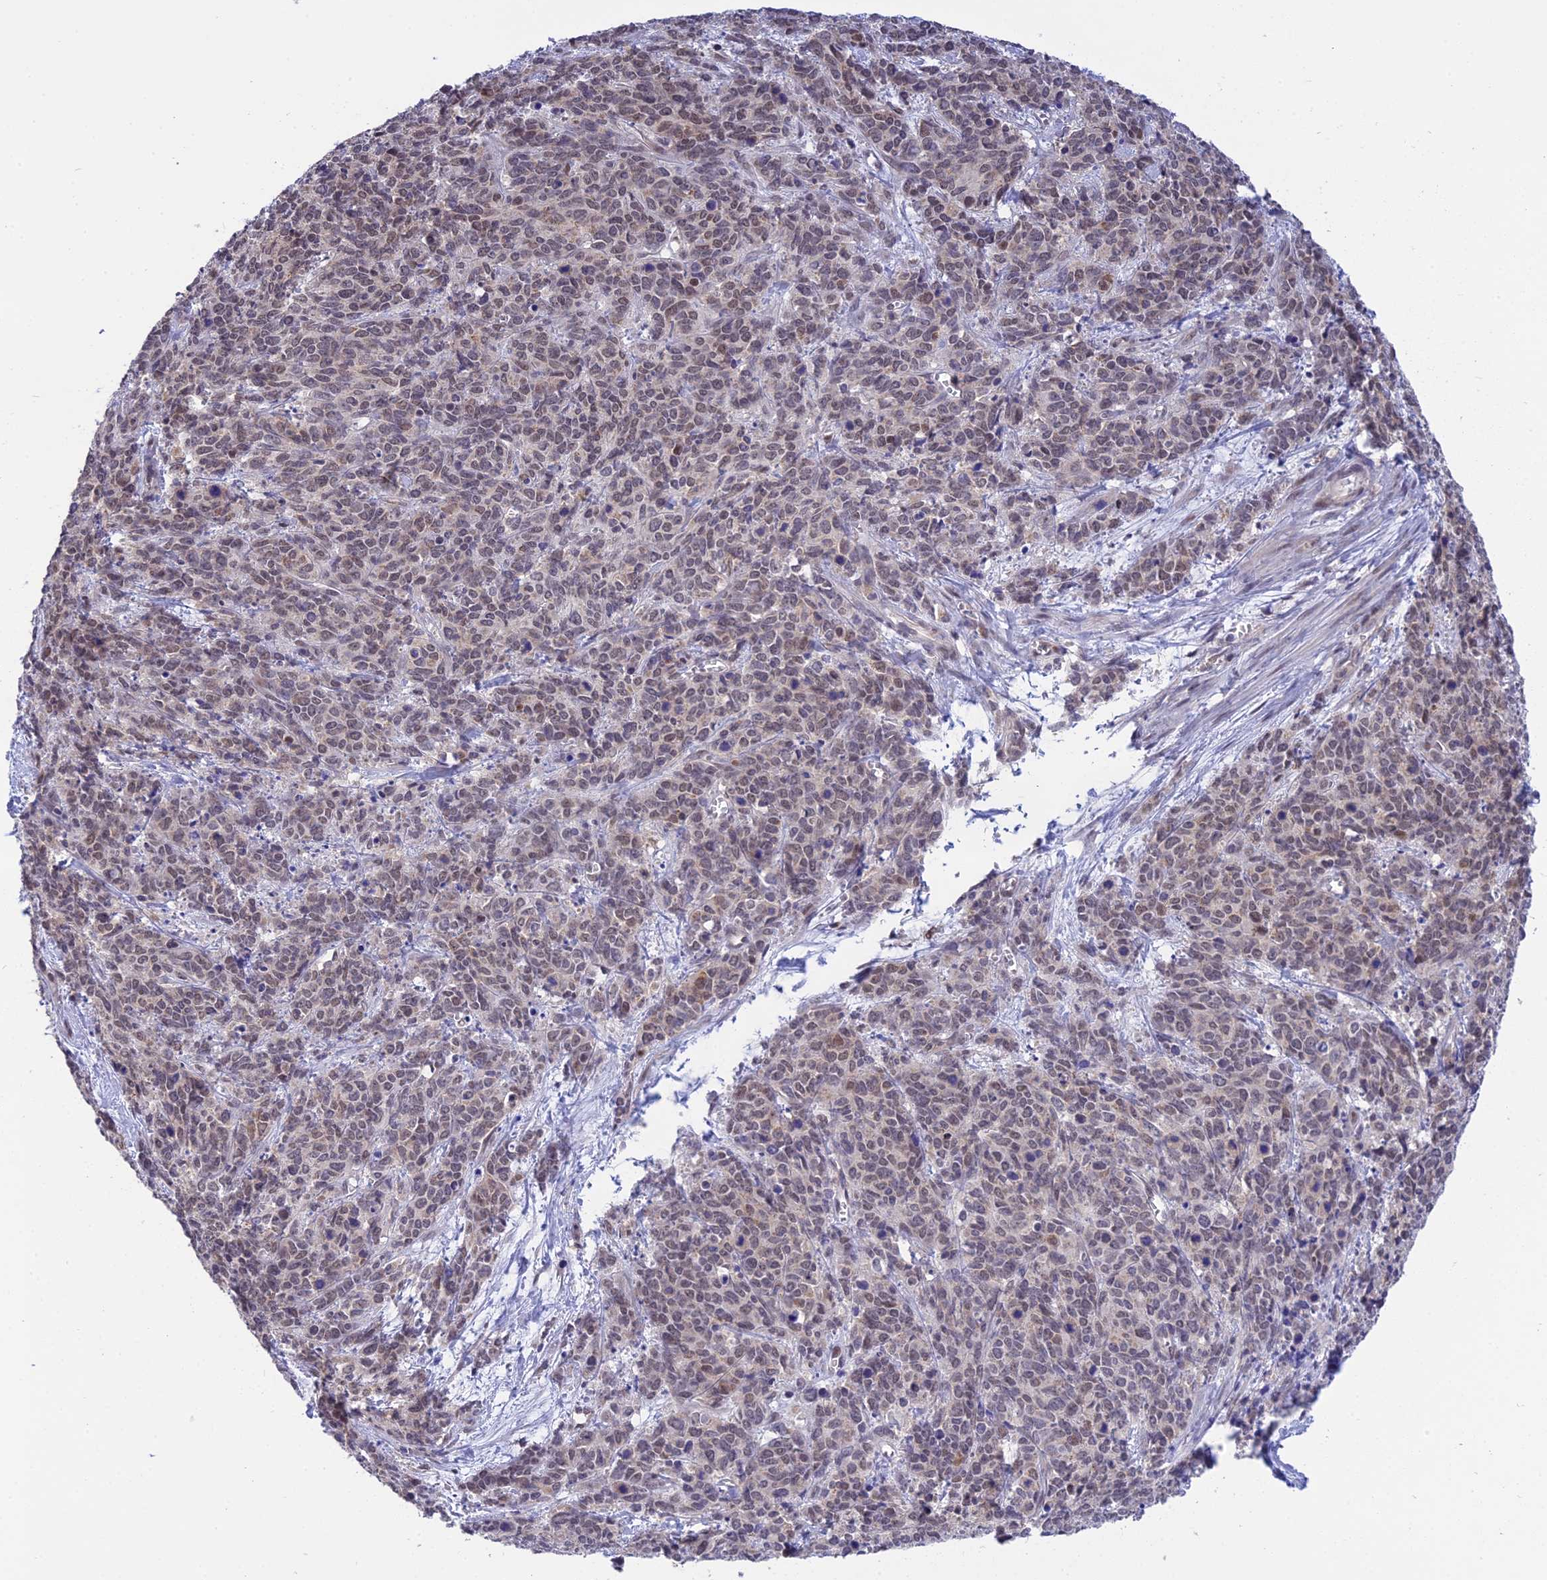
{"staining": {"intensity": "weak", "quantity": "25%-75%", "location": "nuclear"}, "tissue": "cervical cancer", "cell_type": "Tumor cells", "image_type": "cancer", "snomed": [{"axis": "morphology", "description": "Squamous cell carcinoma, NOS"}, {"axis": "topography", "description": "Cervix"}], "caption": "Immunohistochemistry (IHC) of squamous cell carcinoma (cervical) shows low levels of weak nuclear expression in about 25%-75% of tumor cells.", "gene": "KCTD14", "patient": {"sex": "female", "age": 60}}